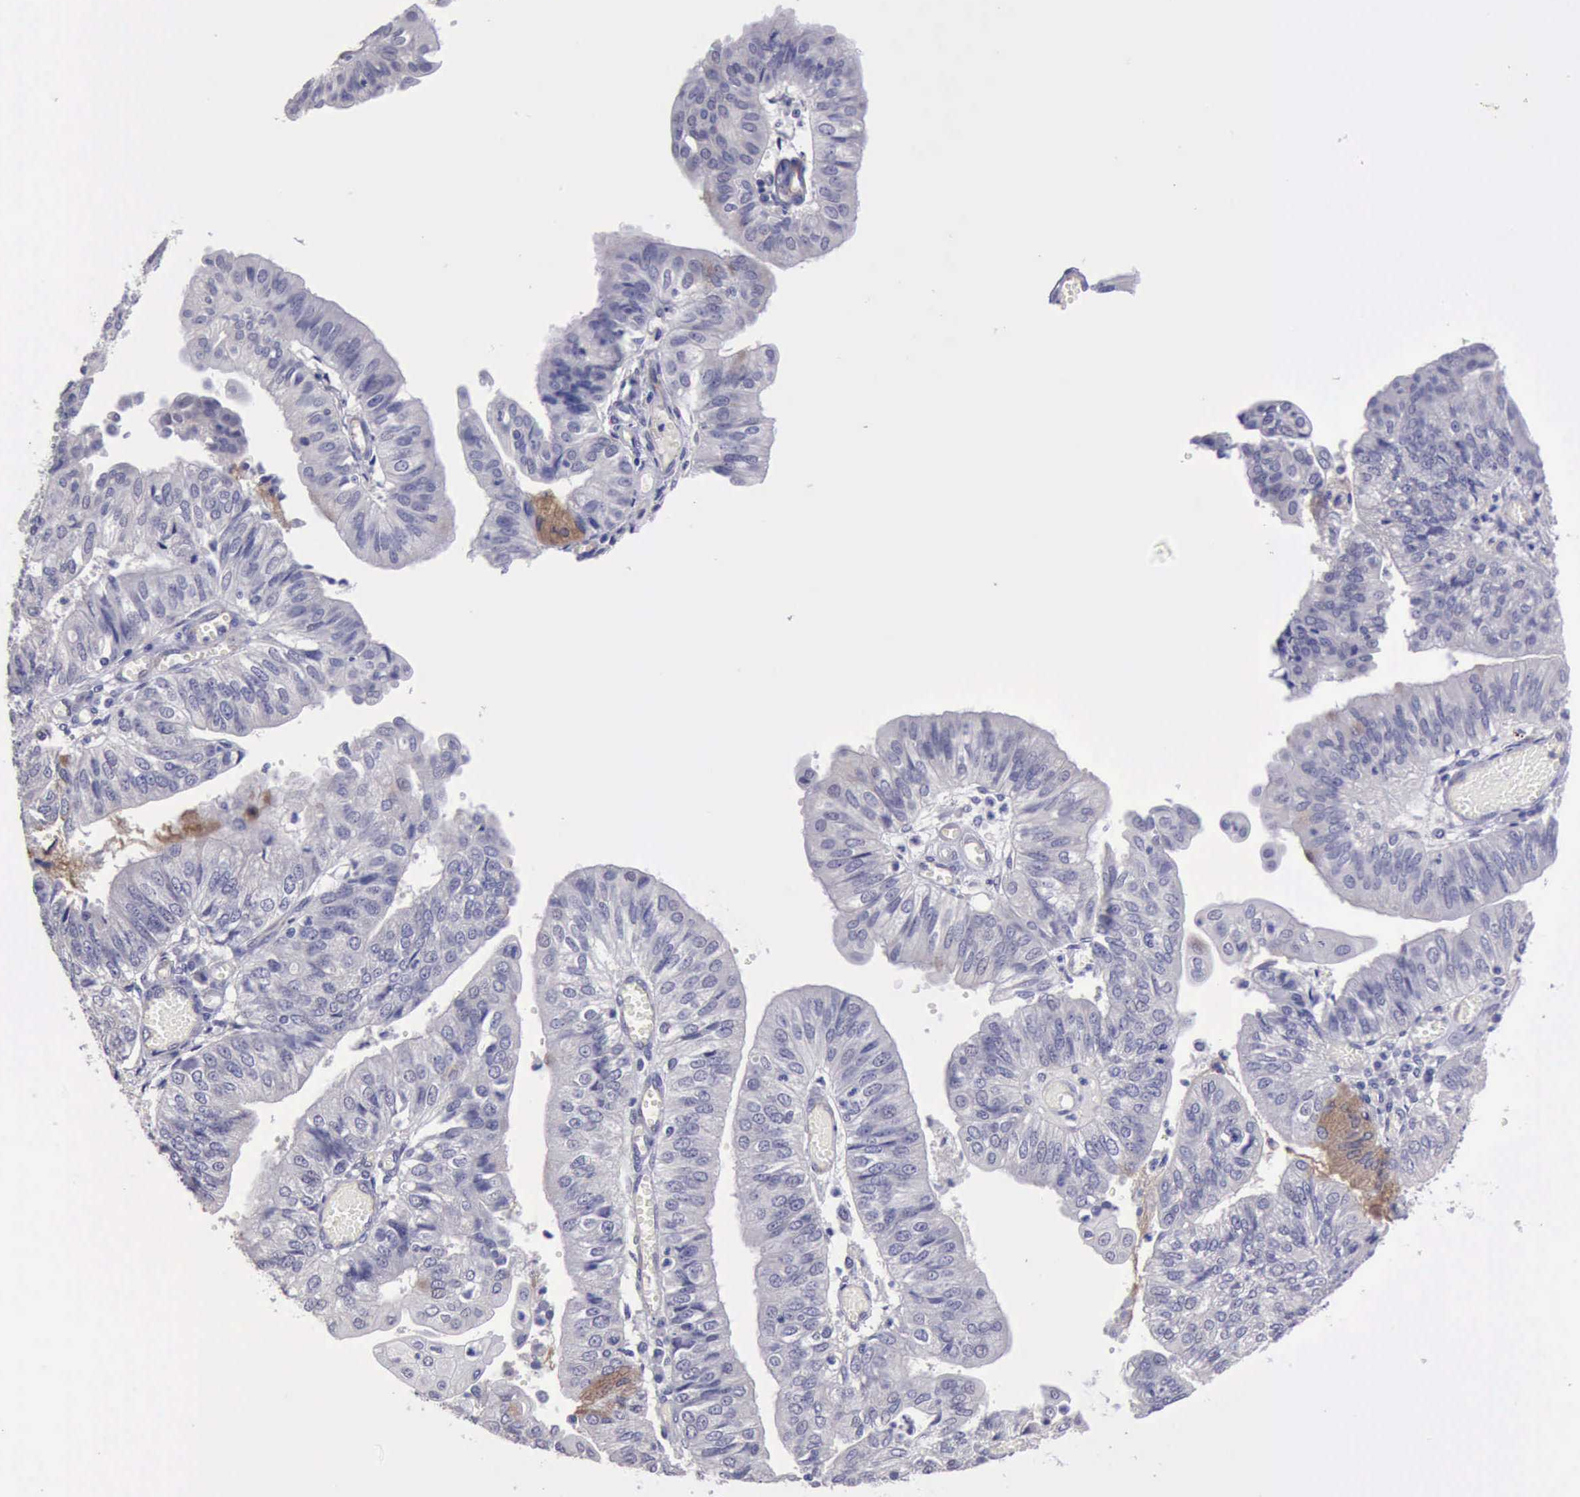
{"staining": {"intensity": "negative", "quantity": "none", "location": "none"}, "tissue": "endometrial cancer", "cell_type": "Tumor cells", "image_type": "cancer", "snomed": [{"axis": "morphology", "description": "Adenocarcinoma, NOS"}, {"axis": "topography", "description": "Endometrium"}], "caption": "High magnification brightfield microscopy of endometrial cancer stained with DAB (3,3'-diaminobenzidine) (brown) and counterstained with hematoxylin (blue): tumor cells show no significant expression.", "gene": "KCND1", "patient": {"sex": "female", "age": 59}}